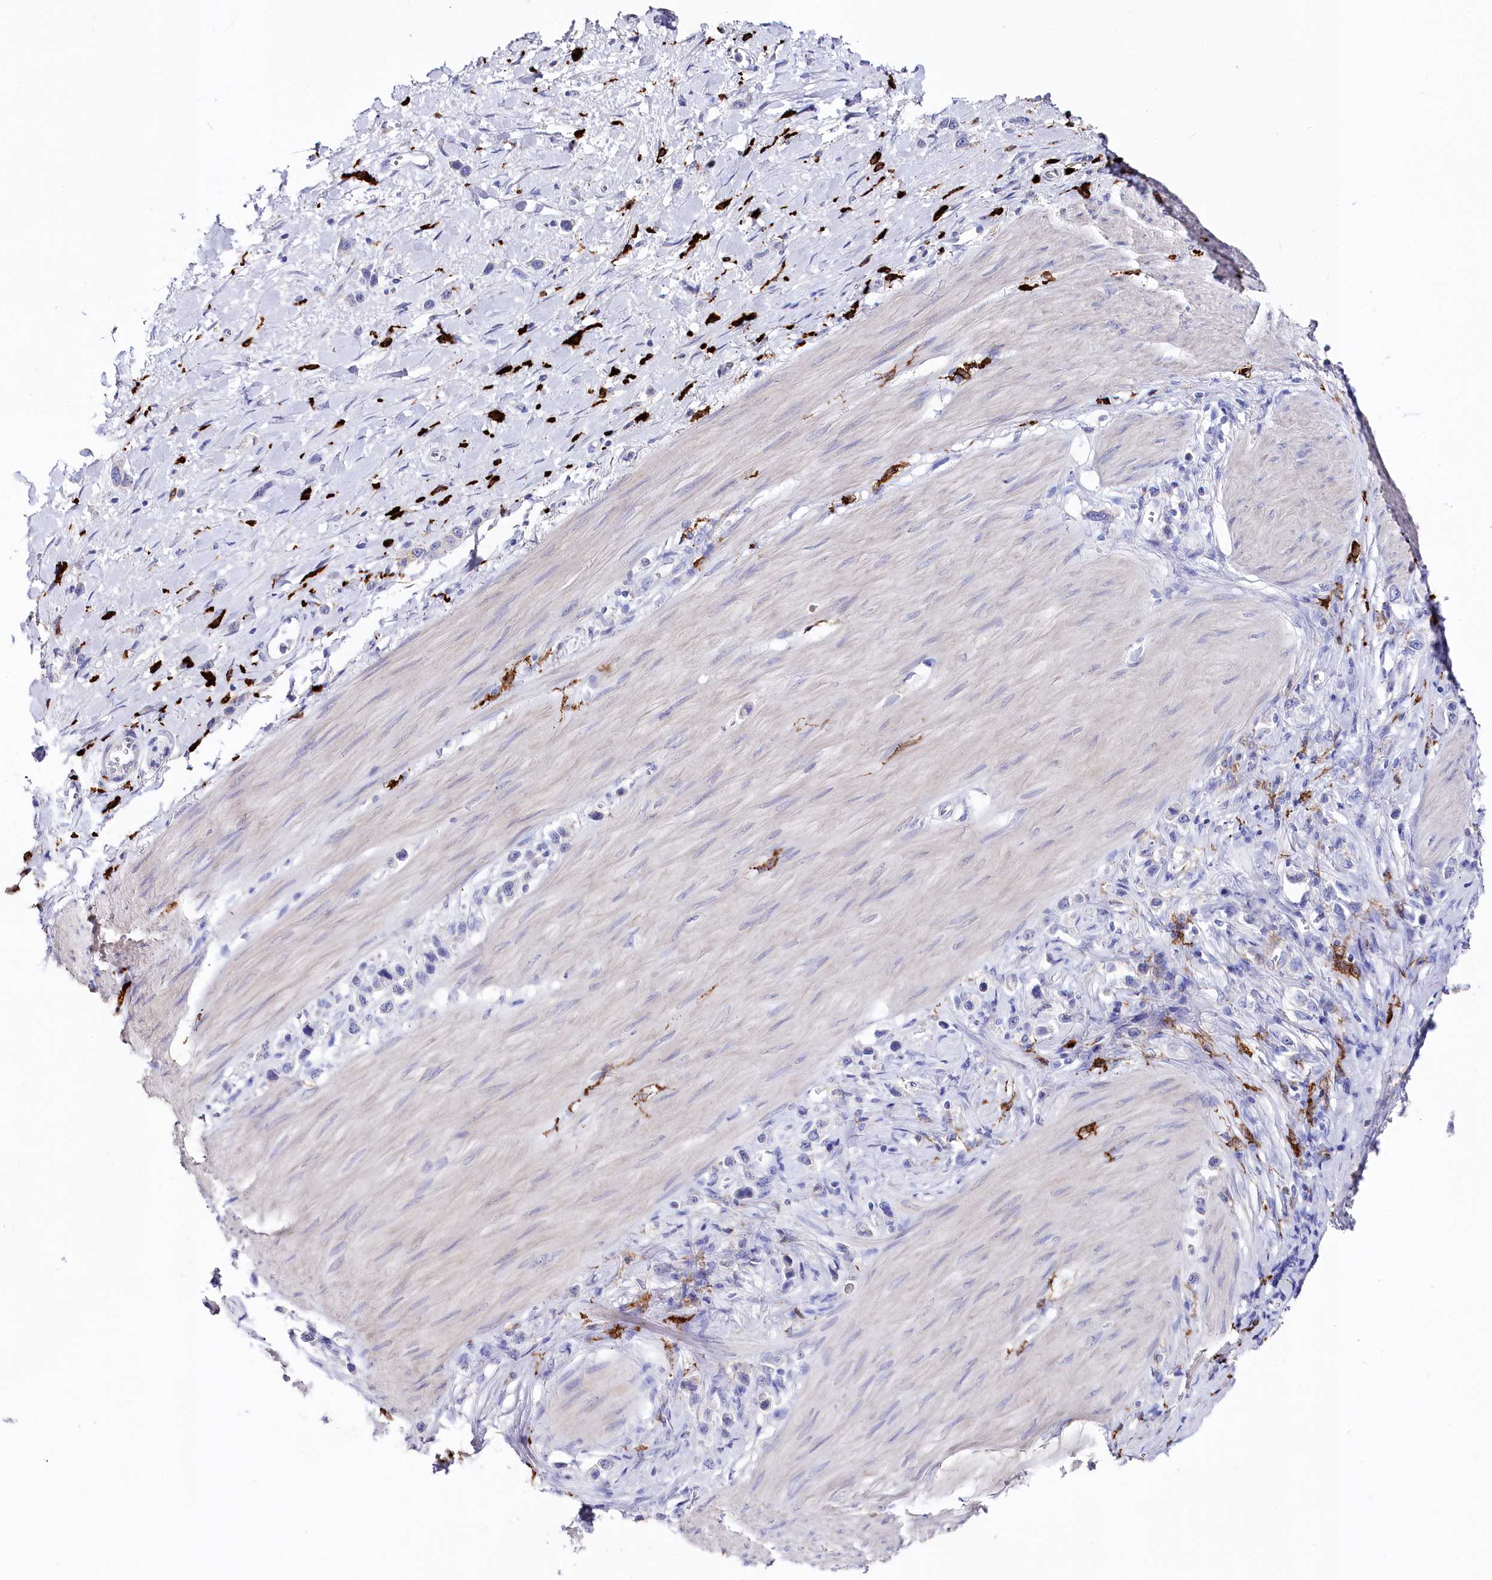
{"staining": {"intensity": "negative", "quantity": "none", "location": "none"}, "tissue": "stomach cancer", "cell_type": "Tumor cells", "image_type": "cancer", "snomed": [{"axis": "morphology", "description": "Normal tissue, NOS"}, {"axis": "morphology", "description": "Adenocarcinoma, NOS"}, {"axis": "topography", "description": "Stomach, upper"}, {"axis": "topography", "description": "Stomach"}], "caption": "The image demonstrates no significant expression in tumor cells of adenocarcinoma (stomach).", "gene": "CLEC4M", "patient": {"sex": "female", "age": 65}}